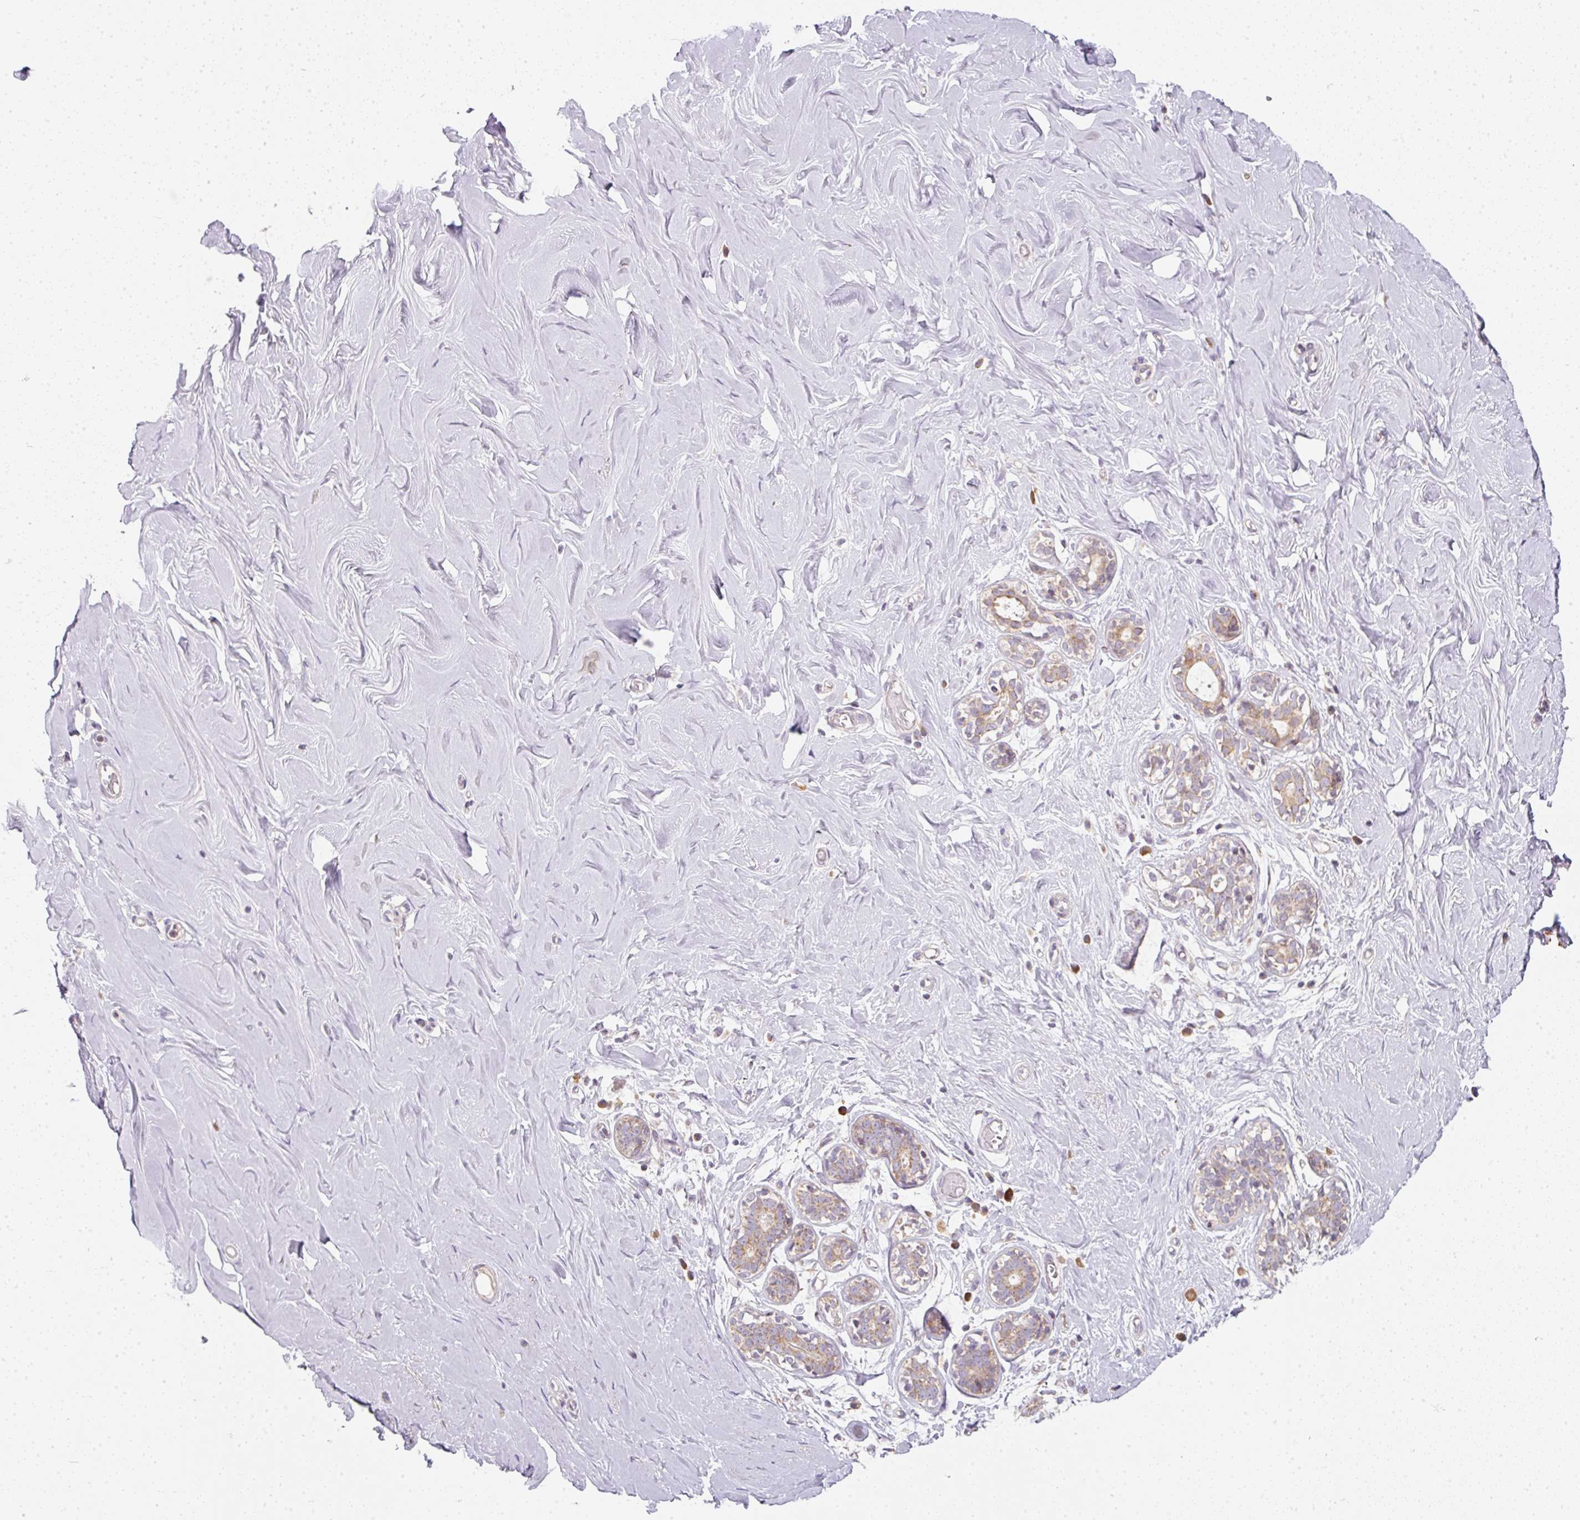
{"staining": {"intensity": "negative", "quantity": "none", "location": "none"}, "tissue": "breast", "cell_type": "Adipocytes", "image_type": "normal", "snomed": [{"axis": "morphology", "description": "Normal tissue, NOS"}, {"axis": "topography", "description": "Breast"}], "caption": "DAB (3,3'-diaminobenzidine) immunohistochemical staining of benign human breast shows no significant expression in adipocytes.", "gene": "MORN4", "patient": {"sex": "female", "age": 27}}